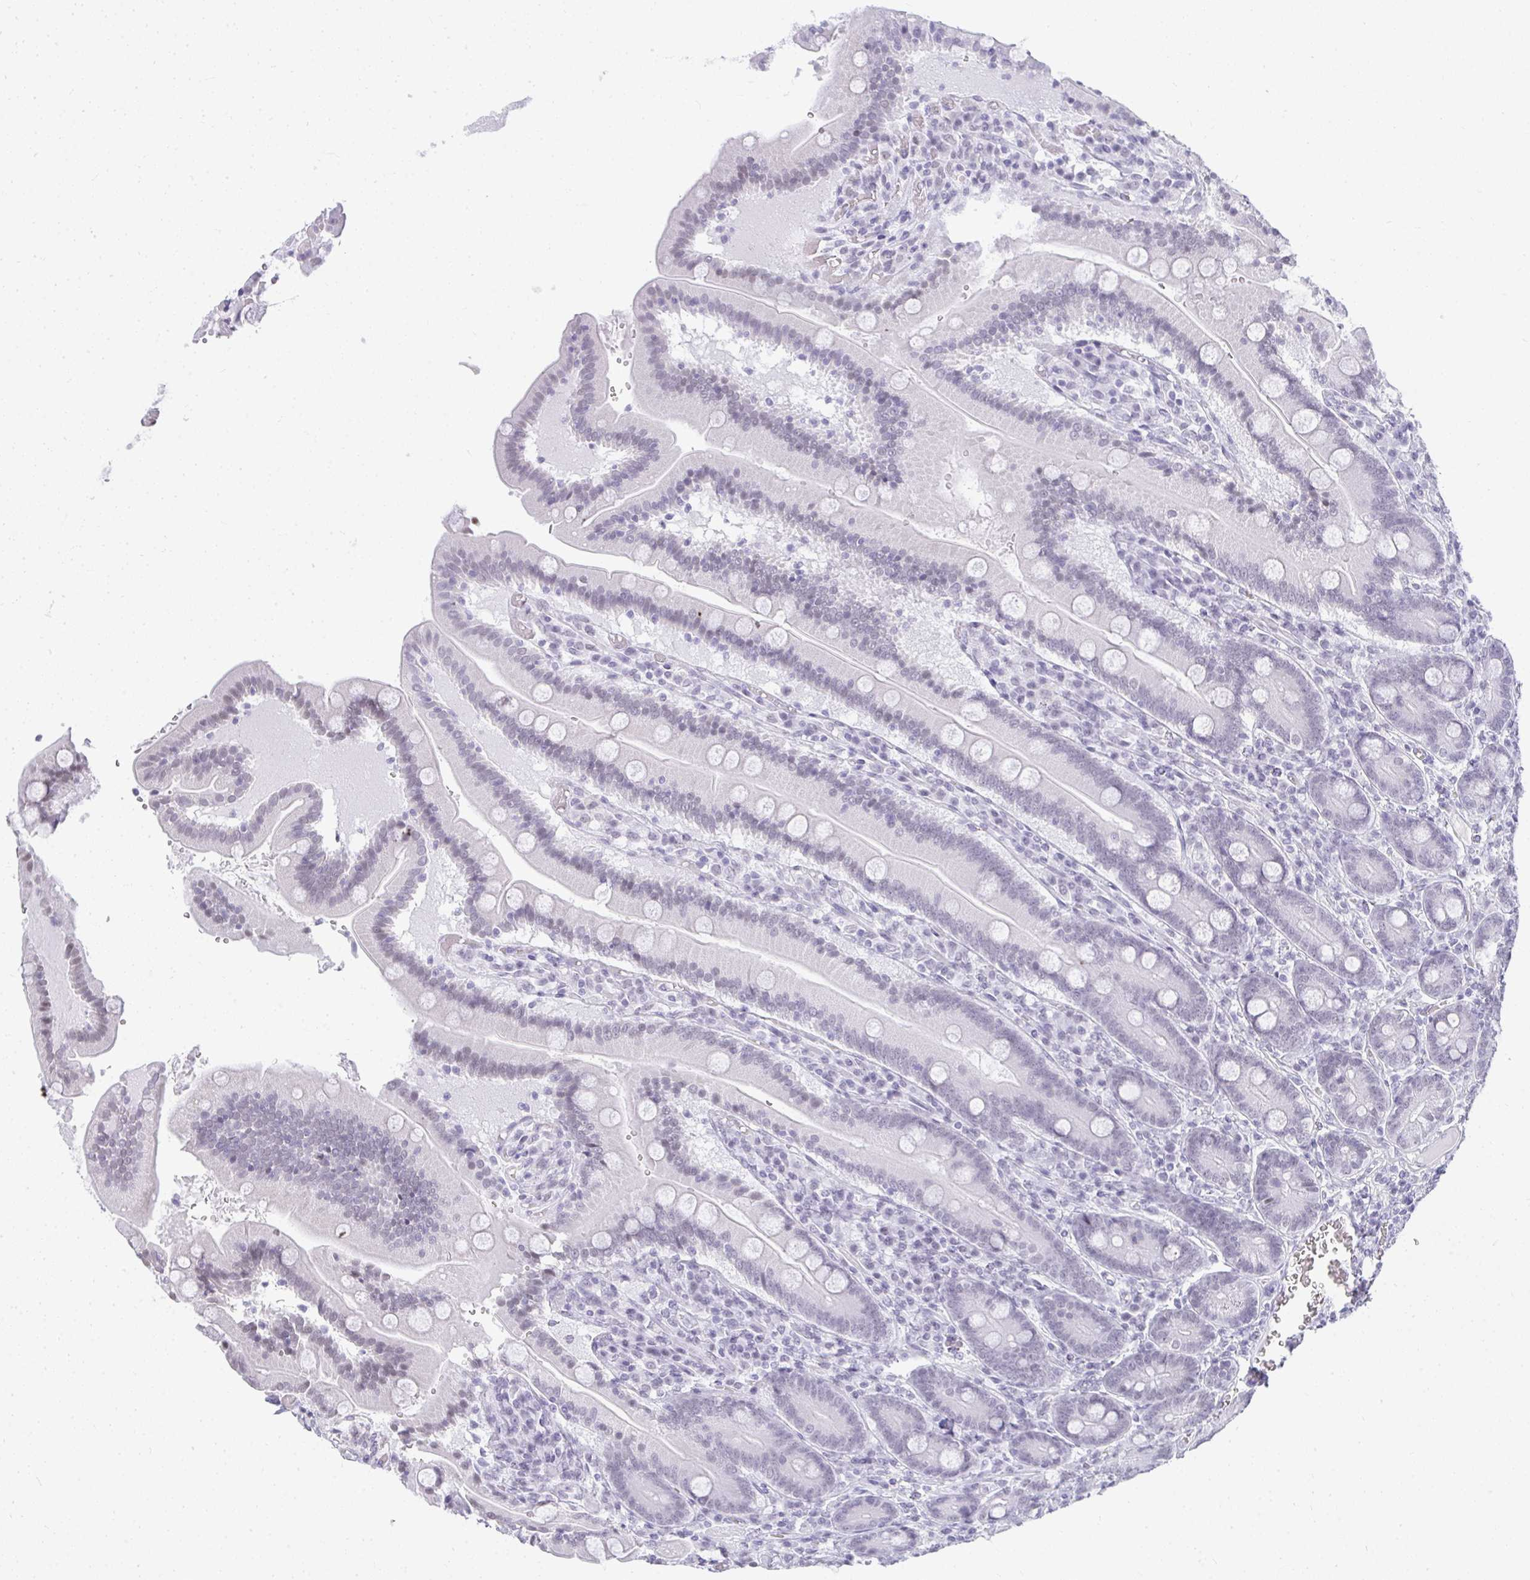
{"staining": {"intensity": "weak", "quantity": "<25%", "location": "nuclear"}, "tissue": "duodenum", "cell_type": "Glandular cells", "image_type": "normal", "snomed": [{"axis": "morphology", "description": "Normal tissue, NOS"}, {"axis": "topography", "description": "Duodenum"}], "caption": "This is an IHC photomicrograph of unremarkable duodenum. There is no positivity in glandular cells.", "gene": "PLA2G1B", "patient": {"sex": "female", "age": 62}}